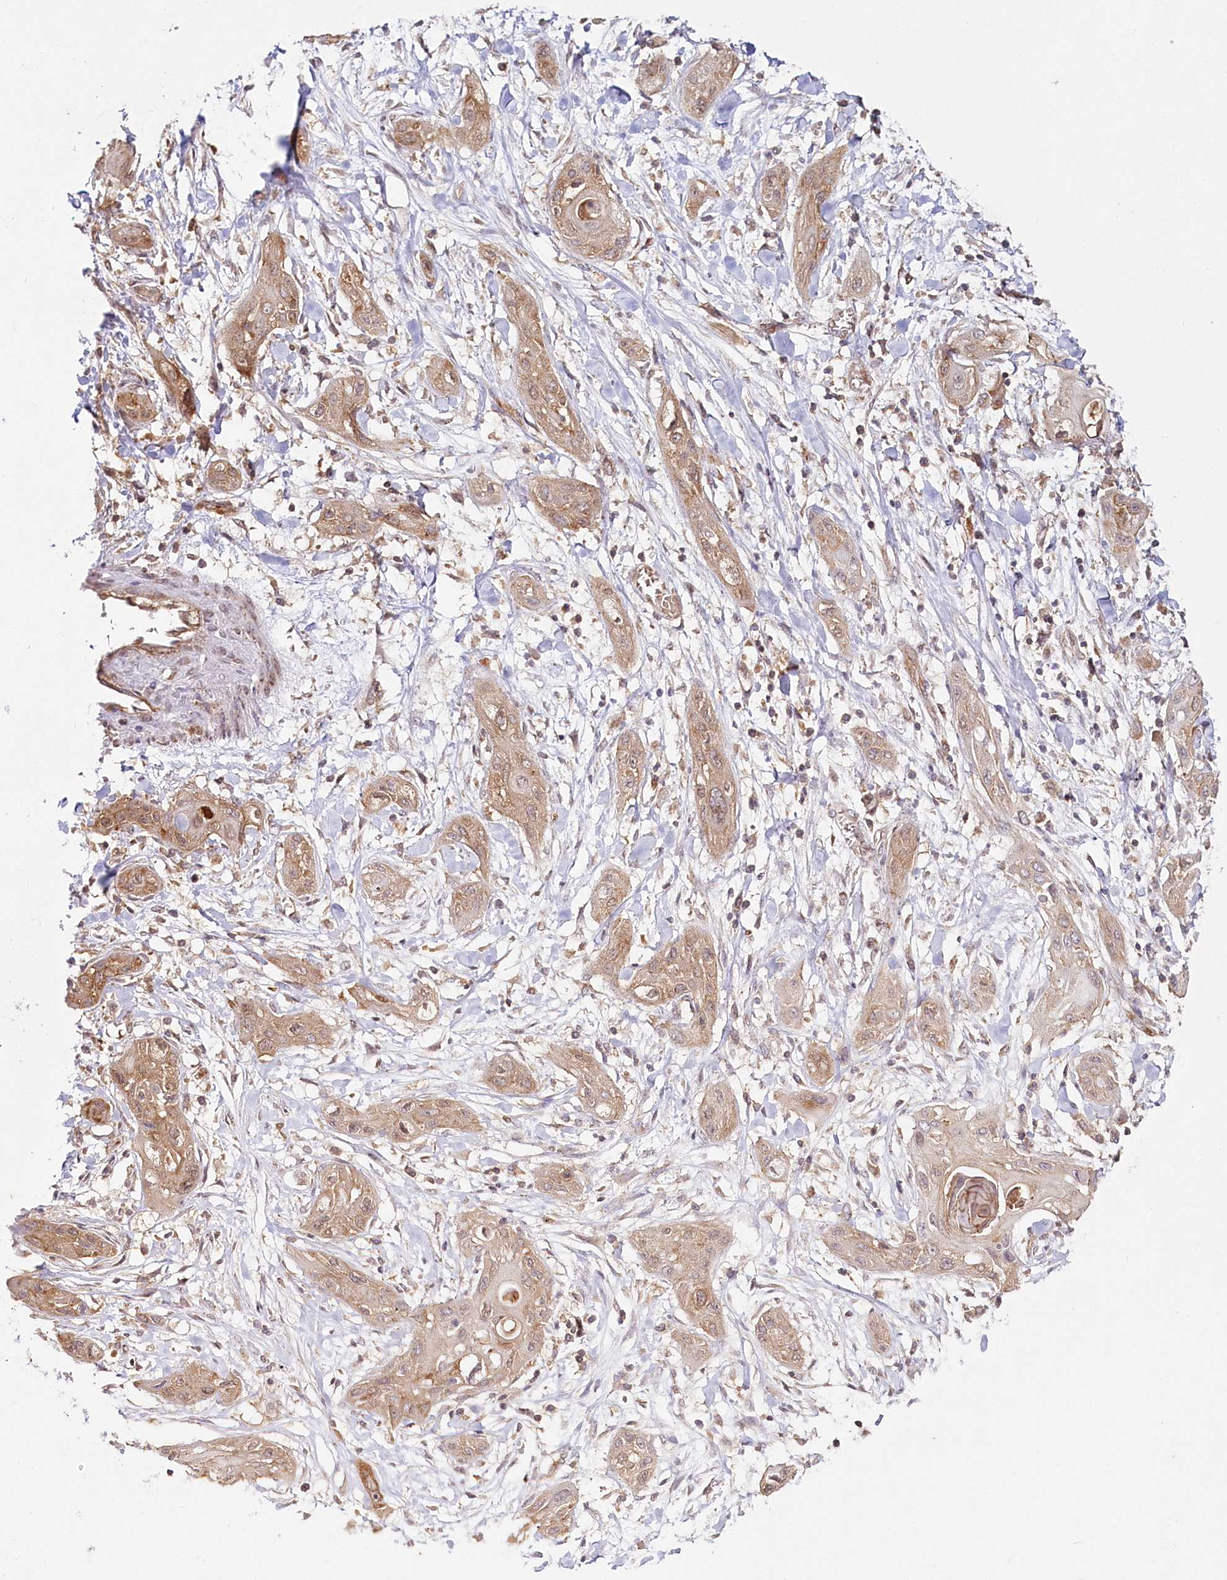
{"staining": {"intensity": "weak", "quantity": ">75%", "location": "cytoplasmic/membranous"}, "tissue": "lung cancer", "cell_type": "Tumor cells", "image_type": "cancer", "snomed": [{"axis": "morphology", "description": "Squamous cell carcinoma, NOS"}, {"axis": "topography", "description": "Lung"}], "caption": "Tumor cells reveal weak cytoplasmic/membranous staining in approximately >75% of cells in lung cancer.", "gene": "OTUD4", "patient": {"sex": "female", "age": 47}}